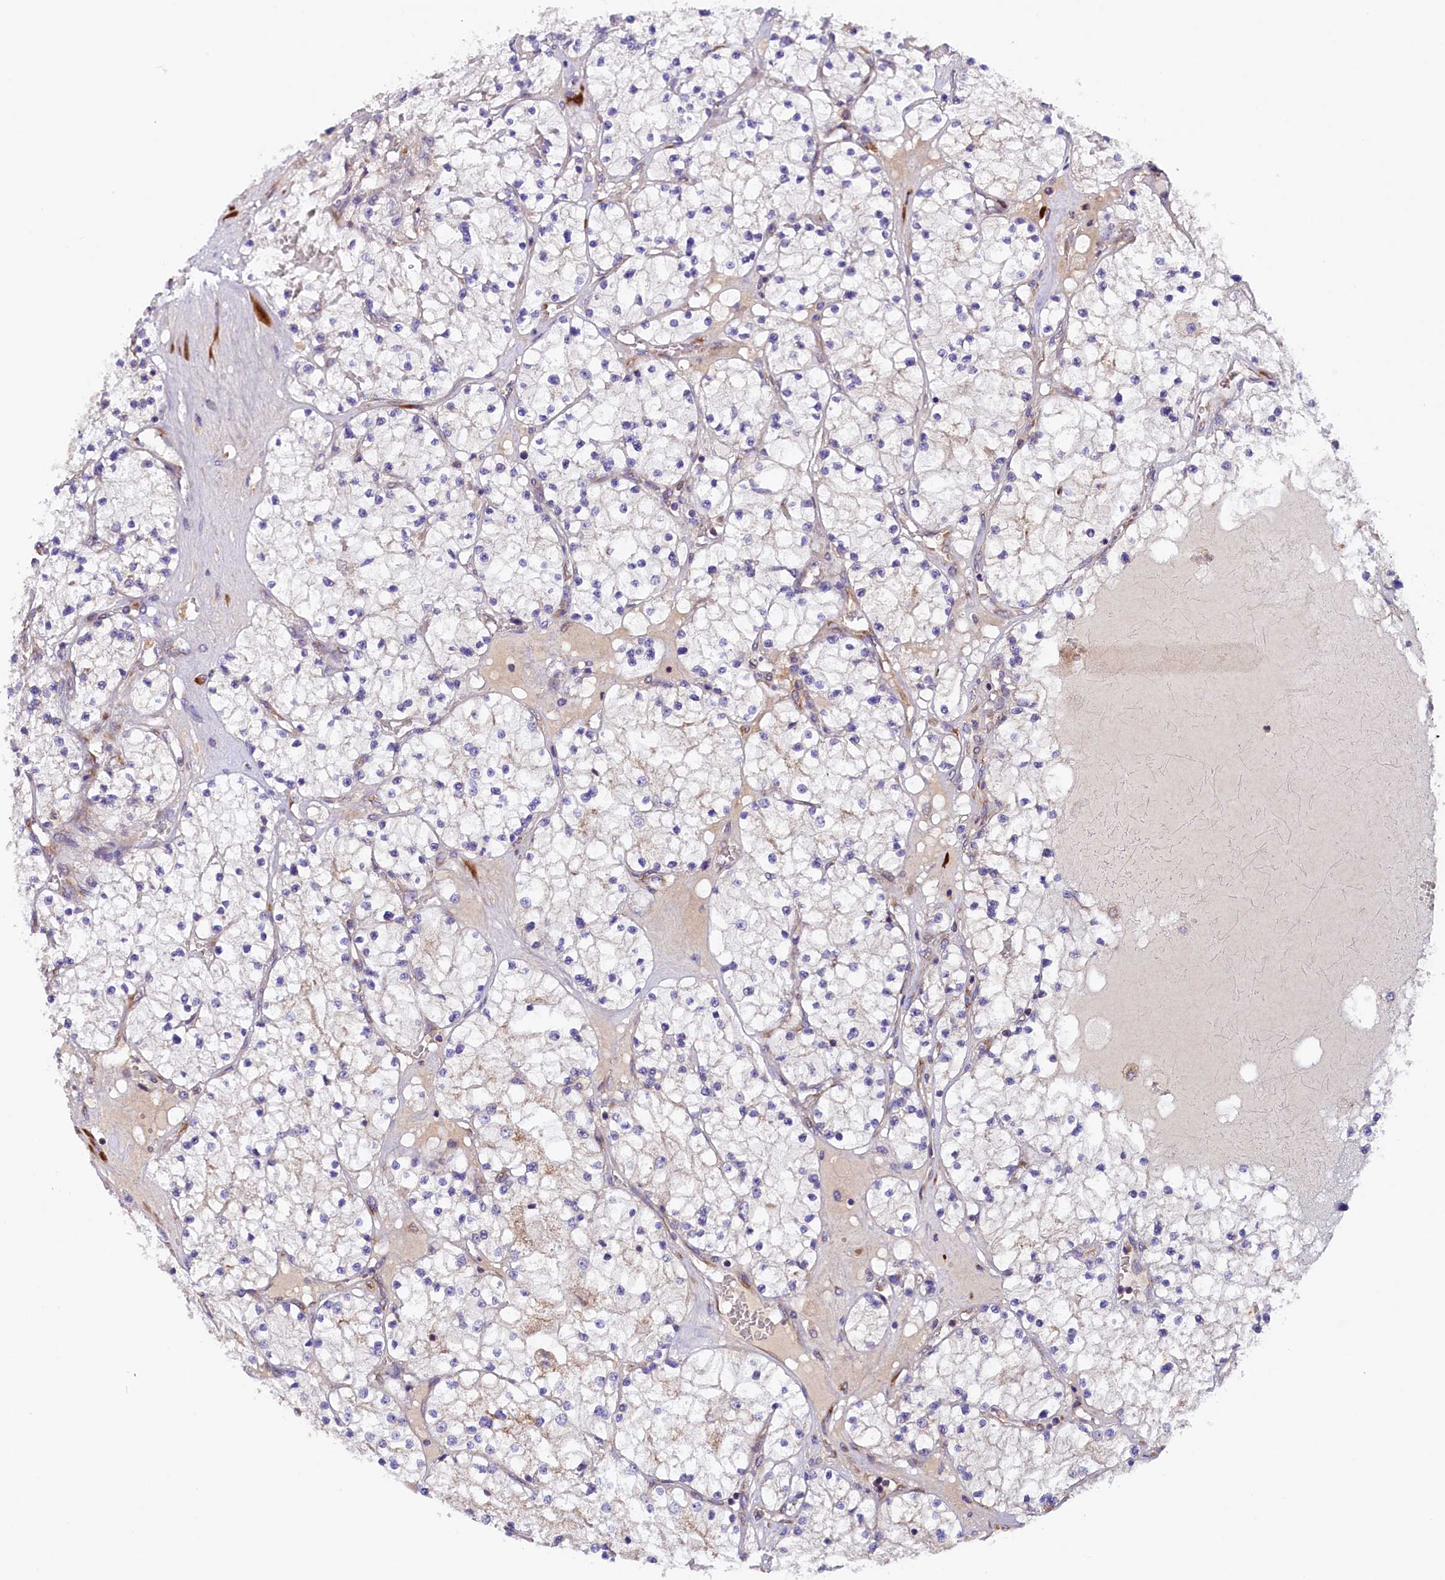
{"staining": {"intensity": "weak", "quantity": "<25%", "location": "cytoplasmic/membranous"}, "tissue": "renal cancer", "cell_type": "Tumor cells", "image_type": "cancer", "snomed": [{"axis": "morphology", "description": "Normal tissue, NOS"}, {"axis": "morphology", "description": "Adenocarcinoma, NOS"}, {"axis": "topography", "description": "Kidney"}], "caption": "DAB (3,3'-diaminobenzidine) immunohistochemical staining of human adenocarcinoma (renal) demonstrates no significant expression in tumor cells.", "gene": "SSC5D", "patient": {"sex": "male", "age": 68}}